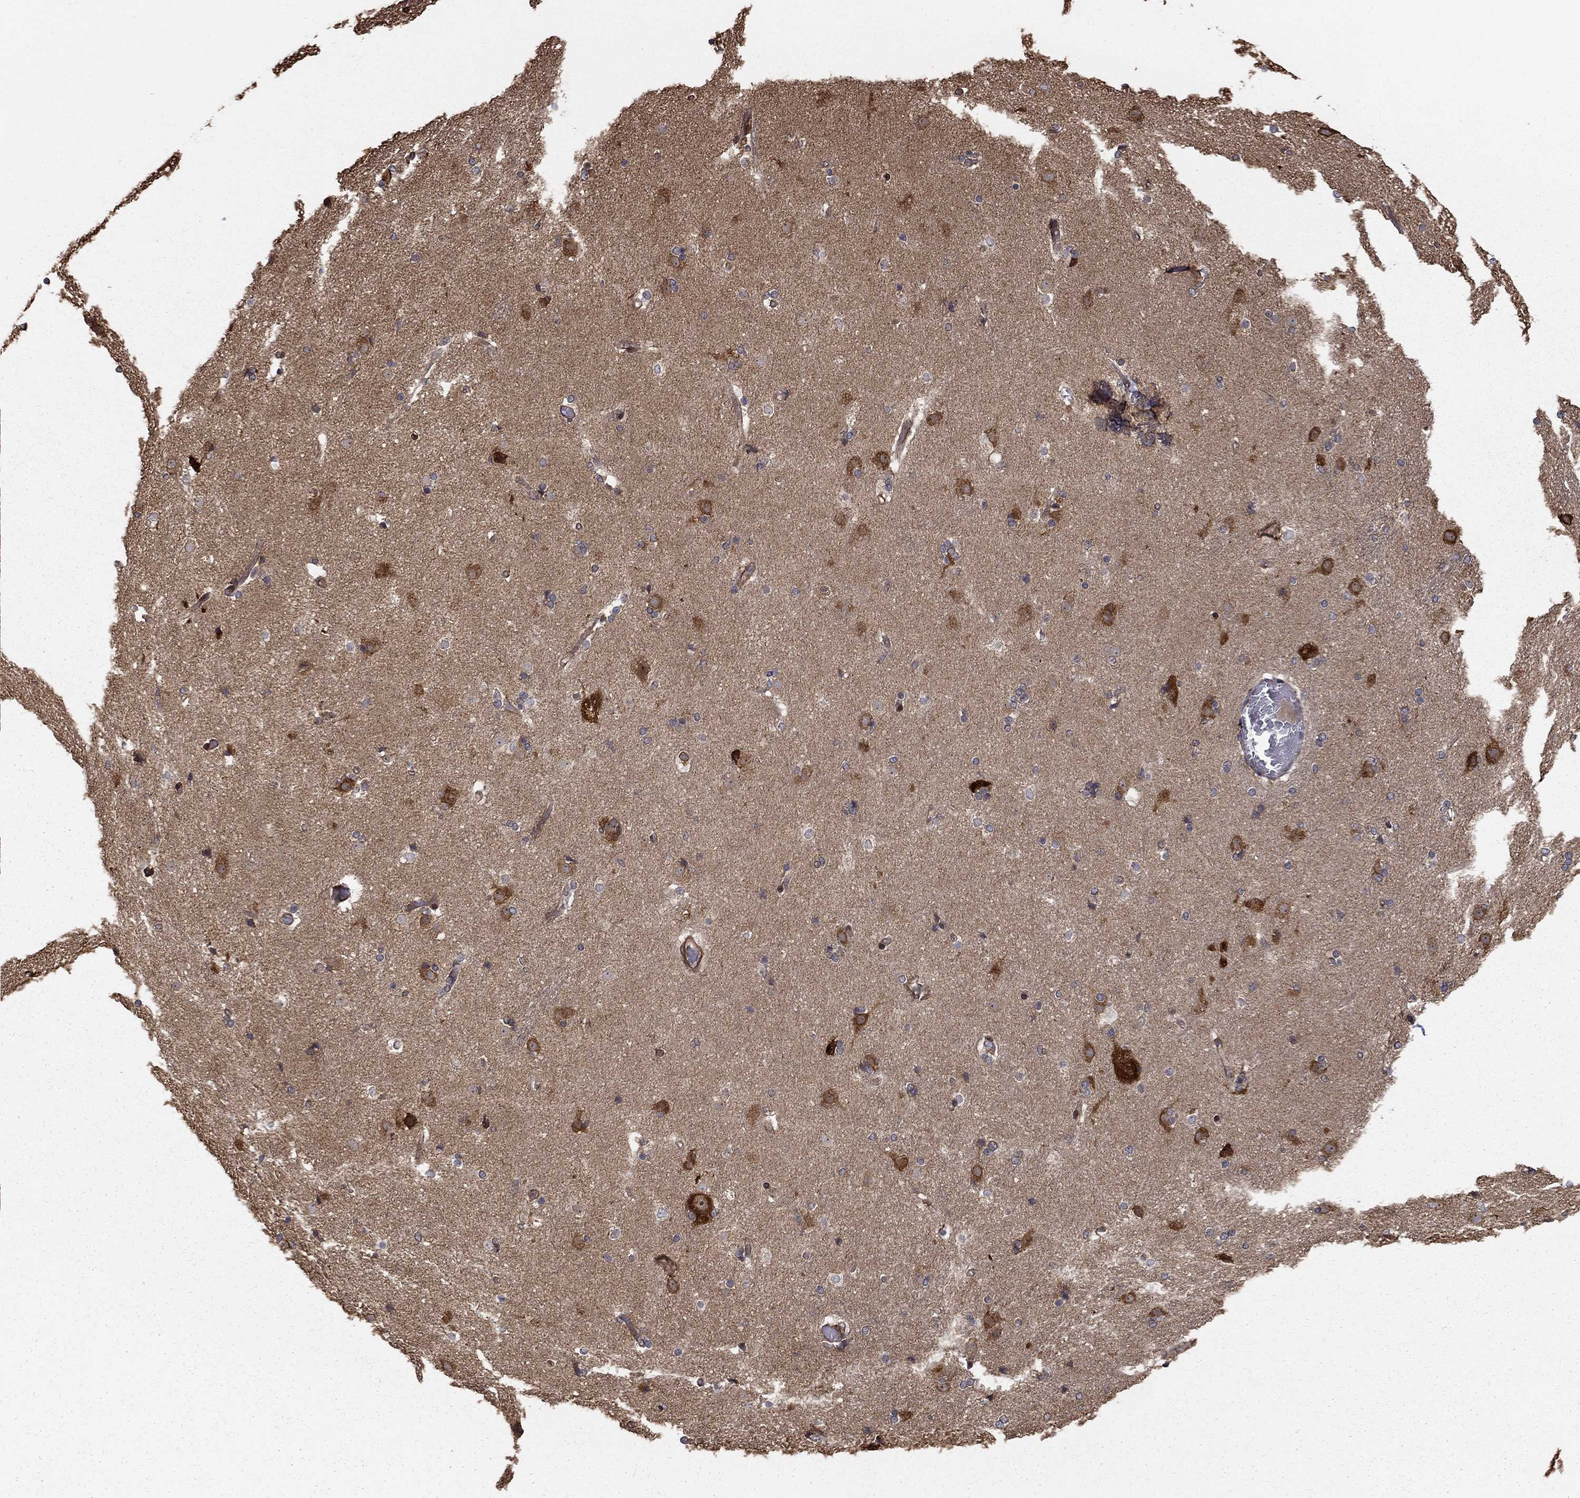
{"staining": {"intensity": "negative", "quantity": "none", "location": "none"}, "tissue": "caudate", "cell_type": "Glial cells", "image_type": "normal", "snomed": [{"axis": "morphology", "description": "Normal tissue, NOS"}, {"axis": "topography", "description": "Lateral ventricle wall"}], "caption": "The histopathology image reveals no significant positivity in glial cells of caudate.", "gene": "HABP4", "patient": {"sex": "female", "age": 71}}